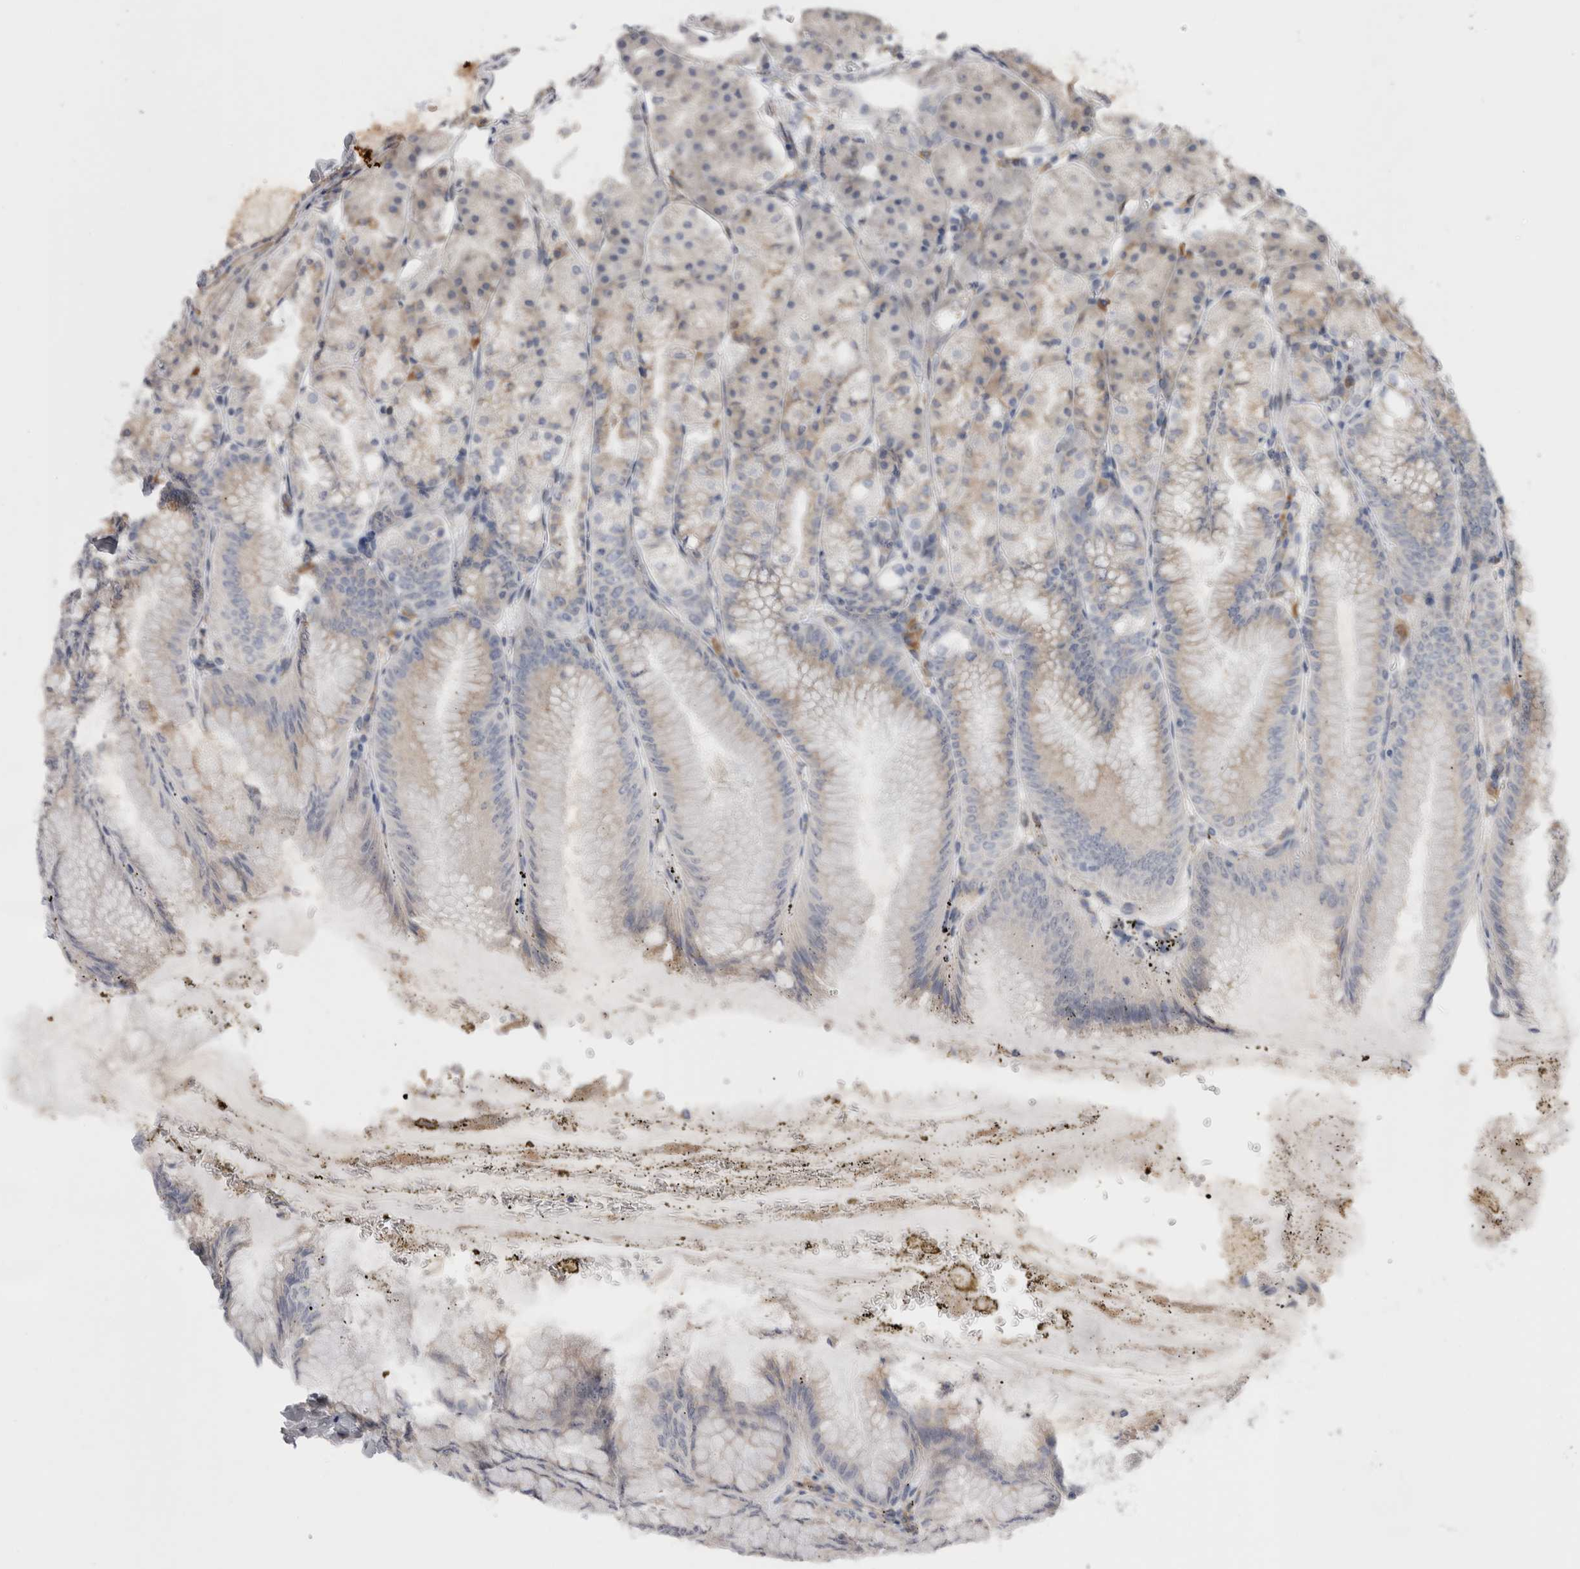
{"staining": {"intensity": "weak", "quantity": "<25%", "location": "cytoplasmic/membranous"}, "tissue": "stomach", "cell_type": "Glandular cells", "image_type": "normal", "snomed": [{"axis": "morphology", "description": "Normal tissue, NOS"}, {"axis": "topography", "description": "Stomach, lower"}], "caption": "Stomach stained for a protein using IHC demonstrates no staining glandular cells.", "gene": "VCPIP1", "patient": {"sex": "male", "age": 71}}